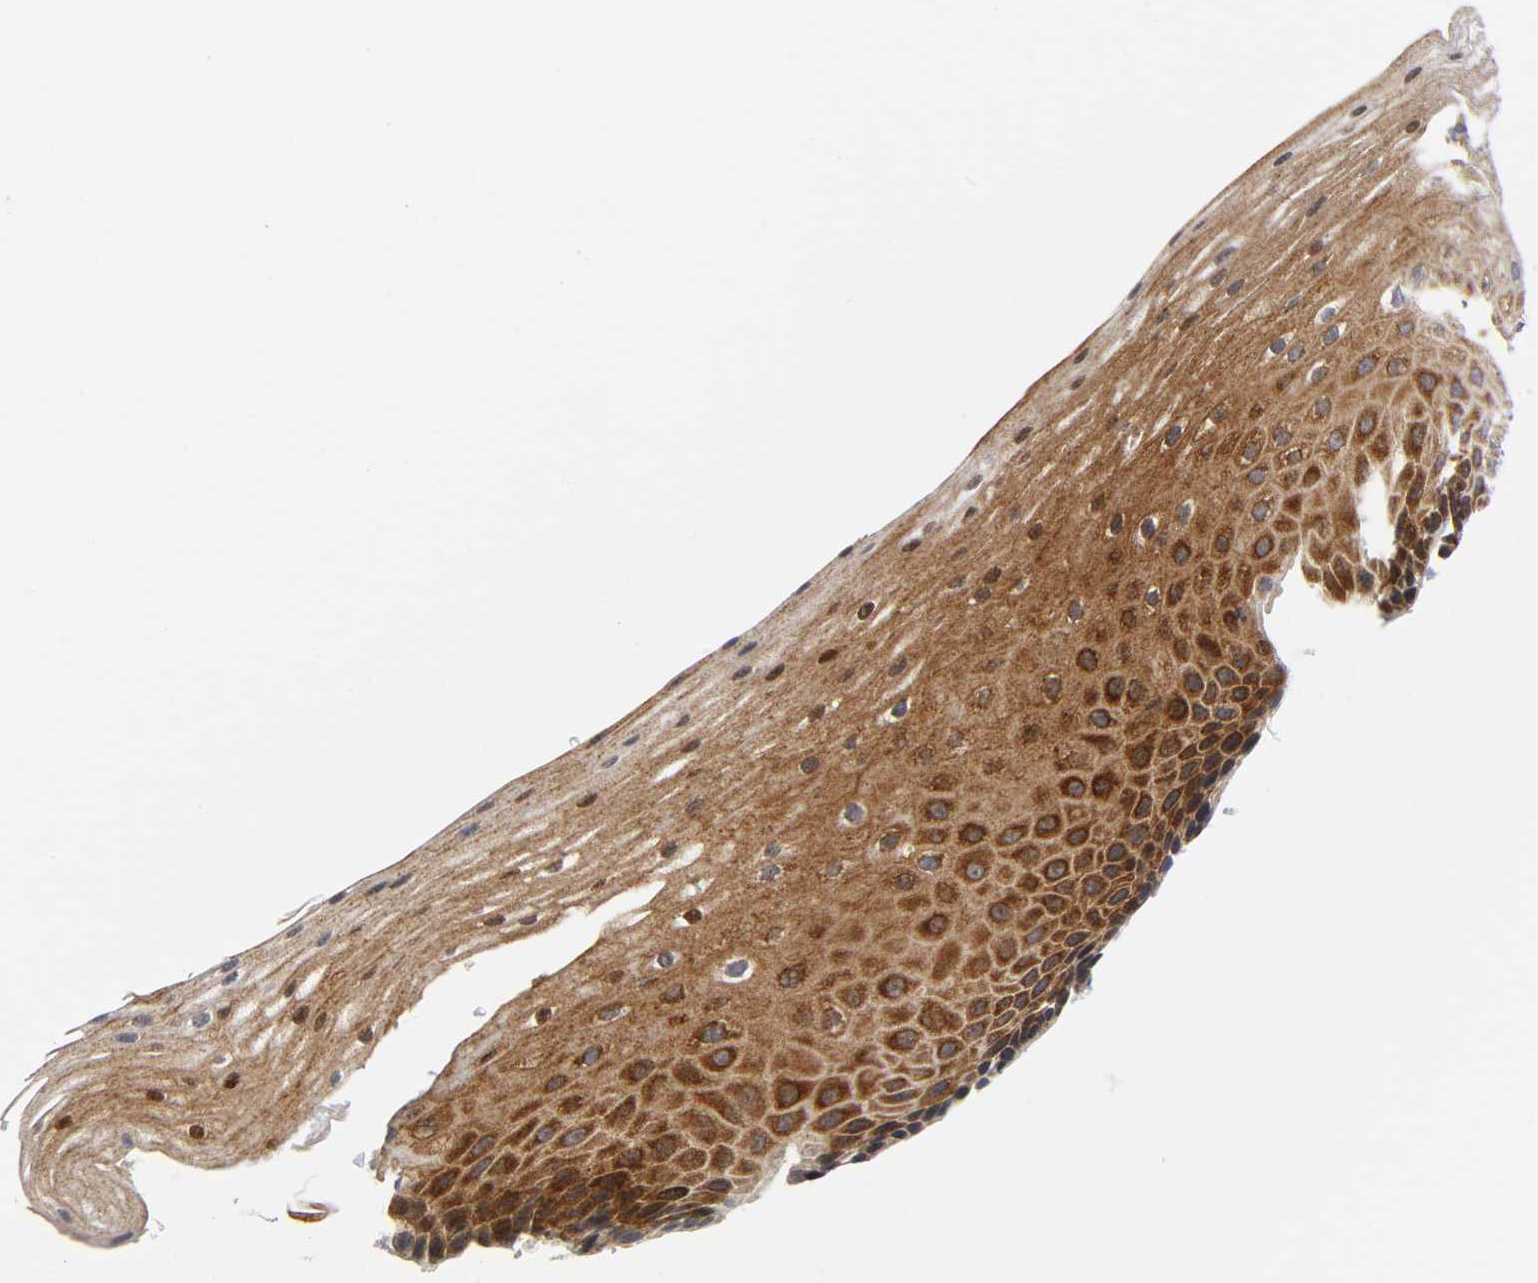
{"staining": {"intensity": "moderate", "quantity": "25%-75%", "location": "cytoplasmic/membranous"}, "tissue": "esophagus", "cell_type": "Squamous epithelial cells", "image_type": "normal", "snomed": [{"axis": "morphology", "description": "Normal tissue, NOS"}, {"axis": "topography", "description": "Esophagus"}], "caption": "Protein staining demonstrates moderate cytoplasmic/membranous expression in about 25%-75% of squamous epithelial cells in unremarkable esophagus. (DAB = brown stain, brightfield microscopy at high magnification).", "gene": "EIF5", "patient": {"sex": "female", "age": 70}}